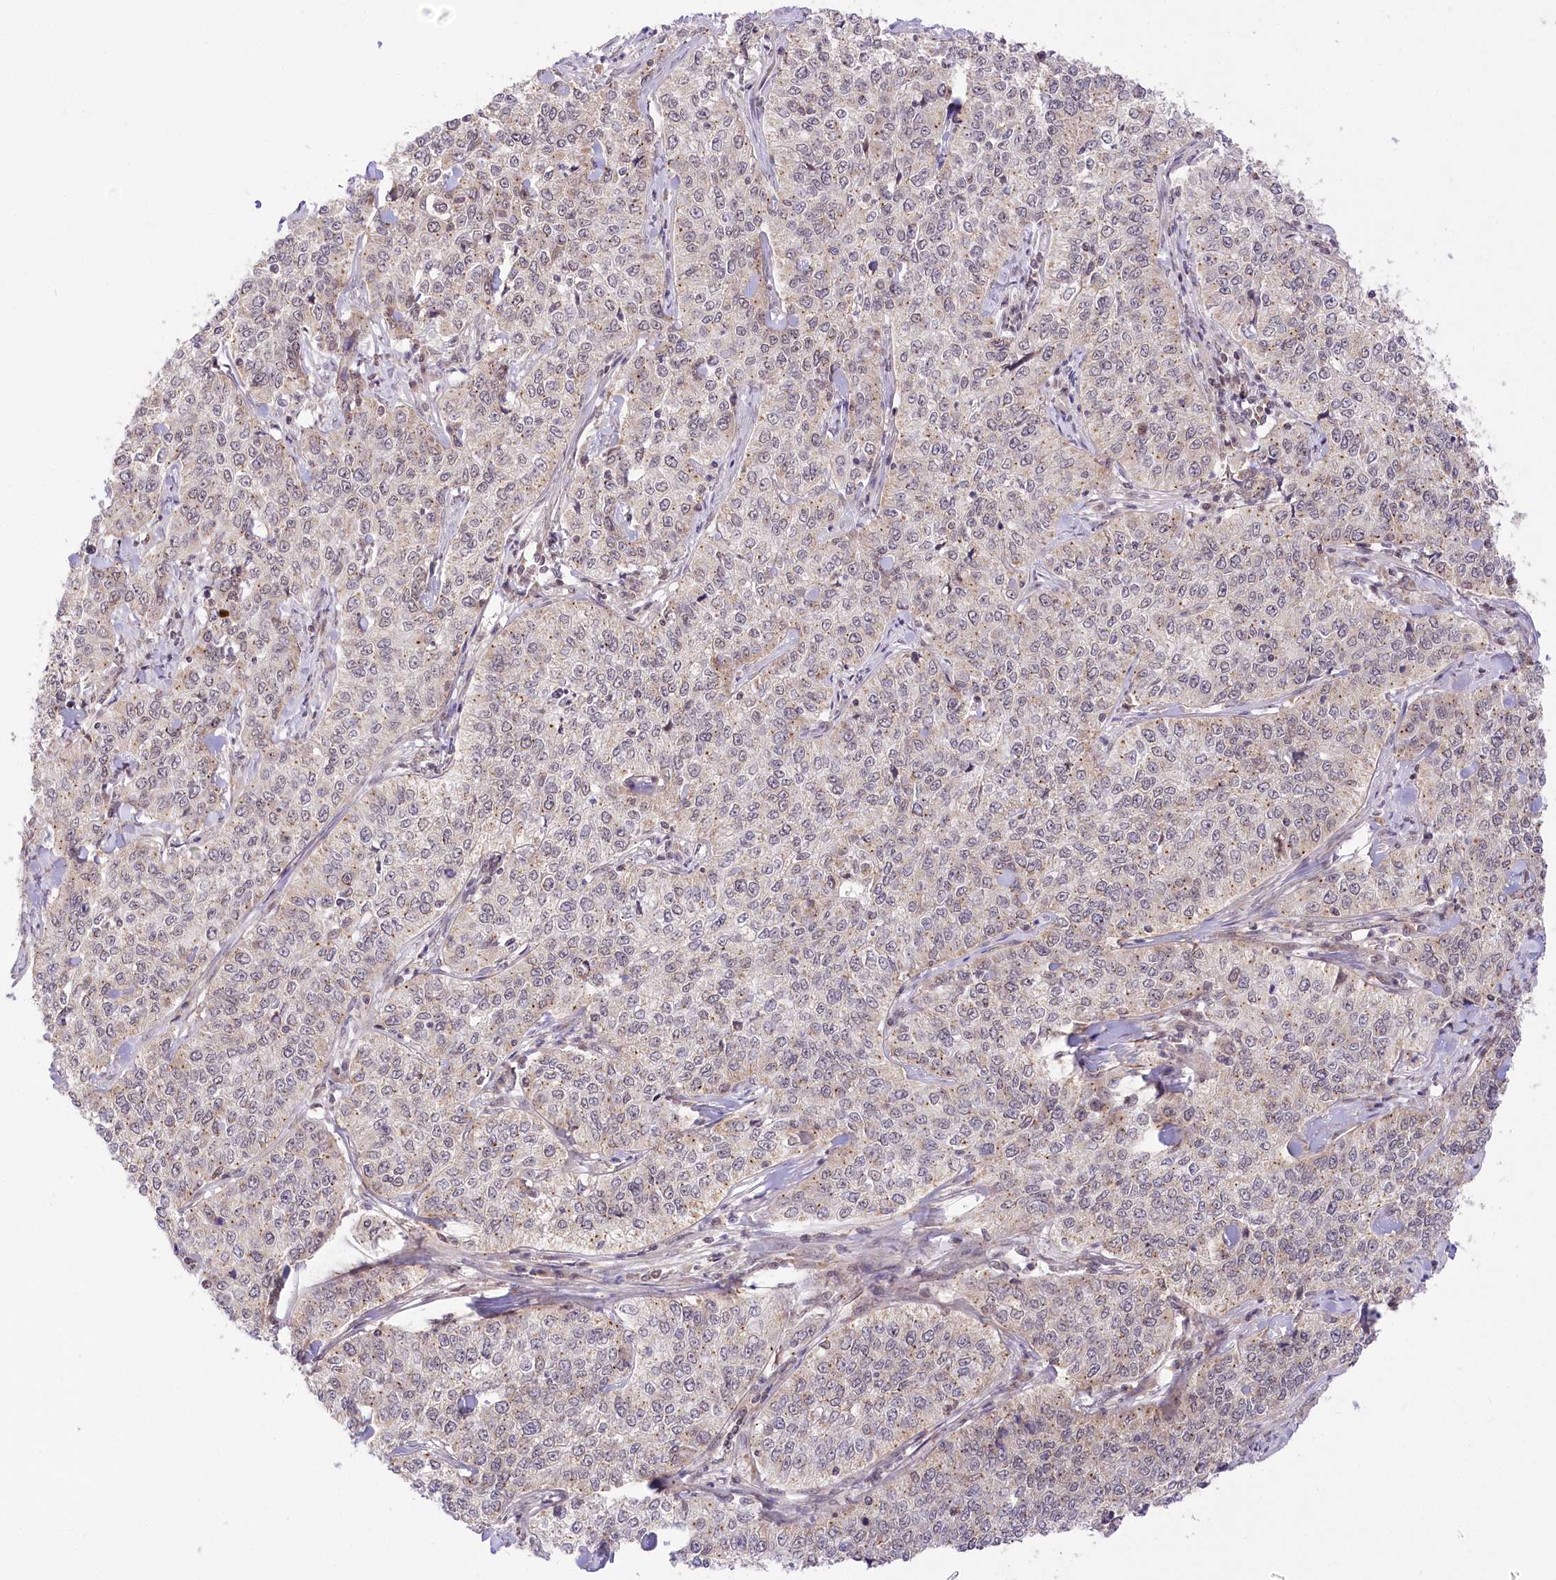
{"staining": {"intensity": "weak", "quantity": "<25%", "location": "cytoplasmic/membranous"}, "tissue": "cervical cancer", "cell_type": "Tumor cells", "image_type": "cancer", "snomed": [{"axis": "morphology", "description": "Squamous cell carcinoma, NOS"}, {"axis": "topography", "description": "Cervix"}], "caption": "This is an immunohistochemistry image of cervical cancer. There is no expression in tumor cells.", "gene": "ZMAT2", "patient": {"sex": "female", "age": 35}}